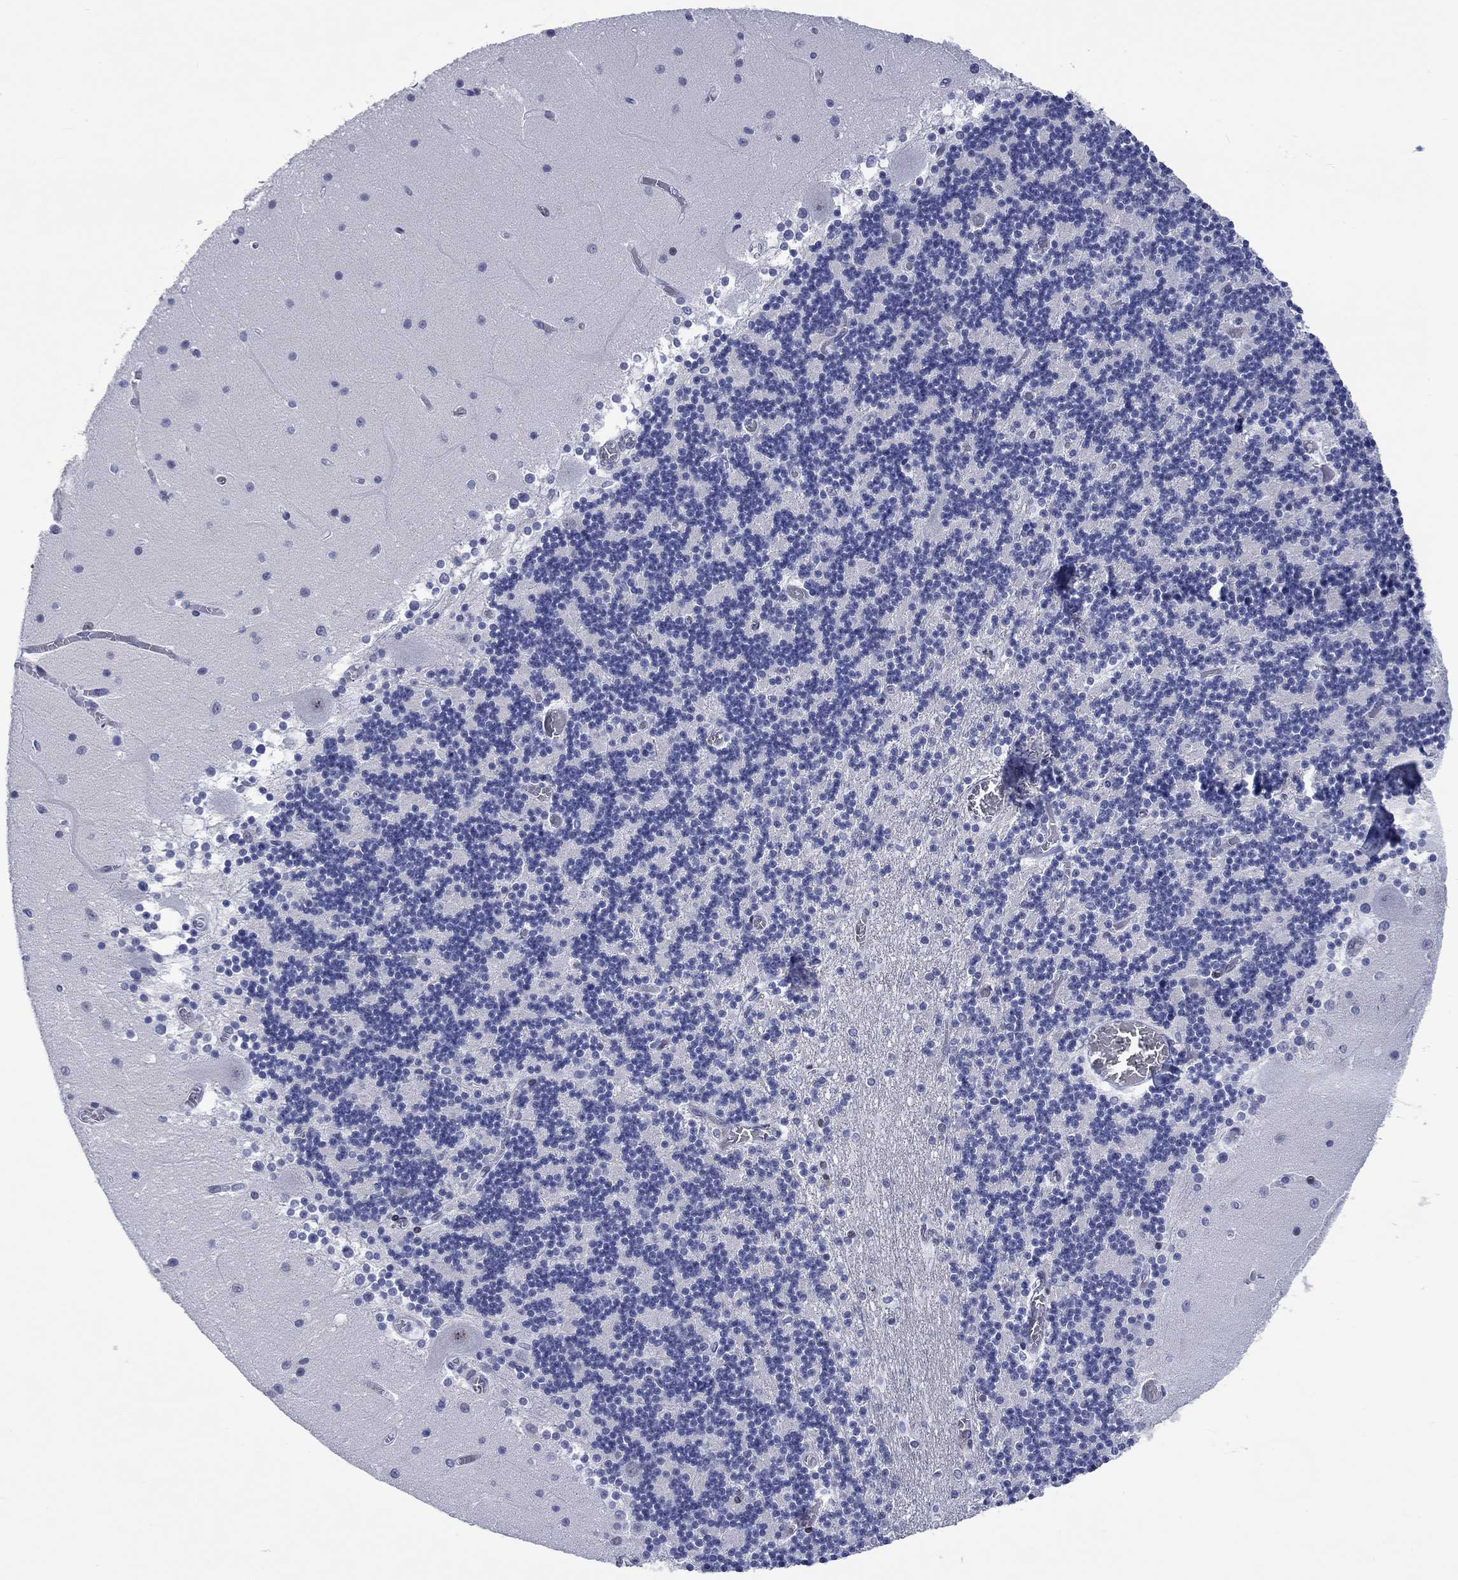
{"staining": {"intensity": "negative", "quantity": "none", "location": "none"}, "tissue": "cerebellum", "cell_type": "Cells in granular layer", "image_type": "normal", "snomed": [{"axis": "morphology", "description": "Normal tissue, NOS"}, {"axis": "topography", "description": "Cerebellum"}], "caption": "An IHC micrograph of benign cerebellum is shown. There is no staining in cells in granular layer of cerebellum.", "gene": "CDCA2", "patient": {"sex": "female", "age": 28}}